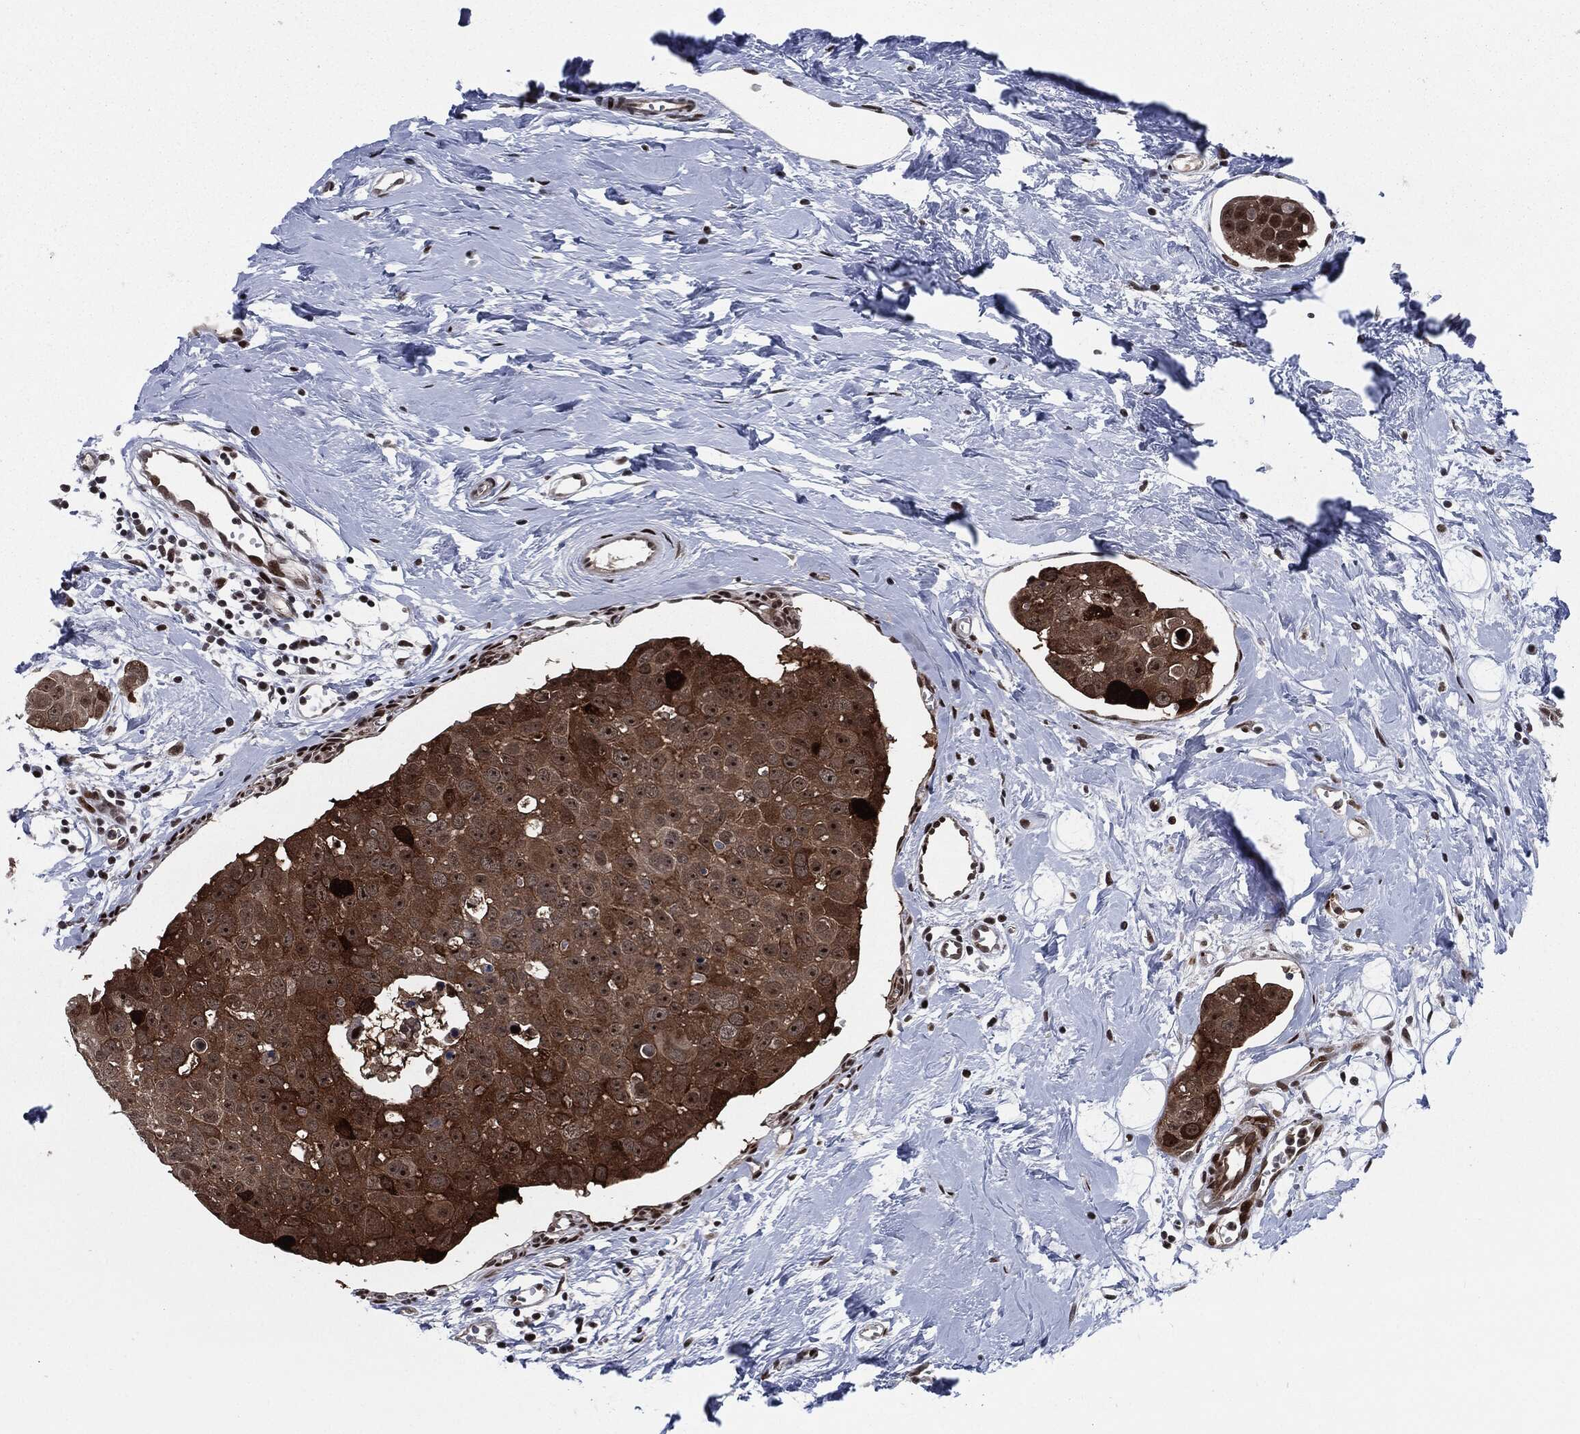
{"staining": {"intensity": "strong", "quantity": "25%-75%", "location": "cytoplasmic/membranous,nuclear"}, "tissue": "breast cancer", "cell_type": "Tumor cells", "image_type": "cancer", "snomed": [{"axis": "morphology", "description": "Duct carcinoma"}, {"axis": "topography", "description": "Breast"}], "caption": "IHC image of human intraductal carcinoma (breast) stained for a protein (brown), which reveals high levels of strong cytoplasmic/membranous and nuclear expression in approximately 25%-75% of tumor cells.", "gene": "AKT2", "patient": {"sex": "female", "age": 35}}